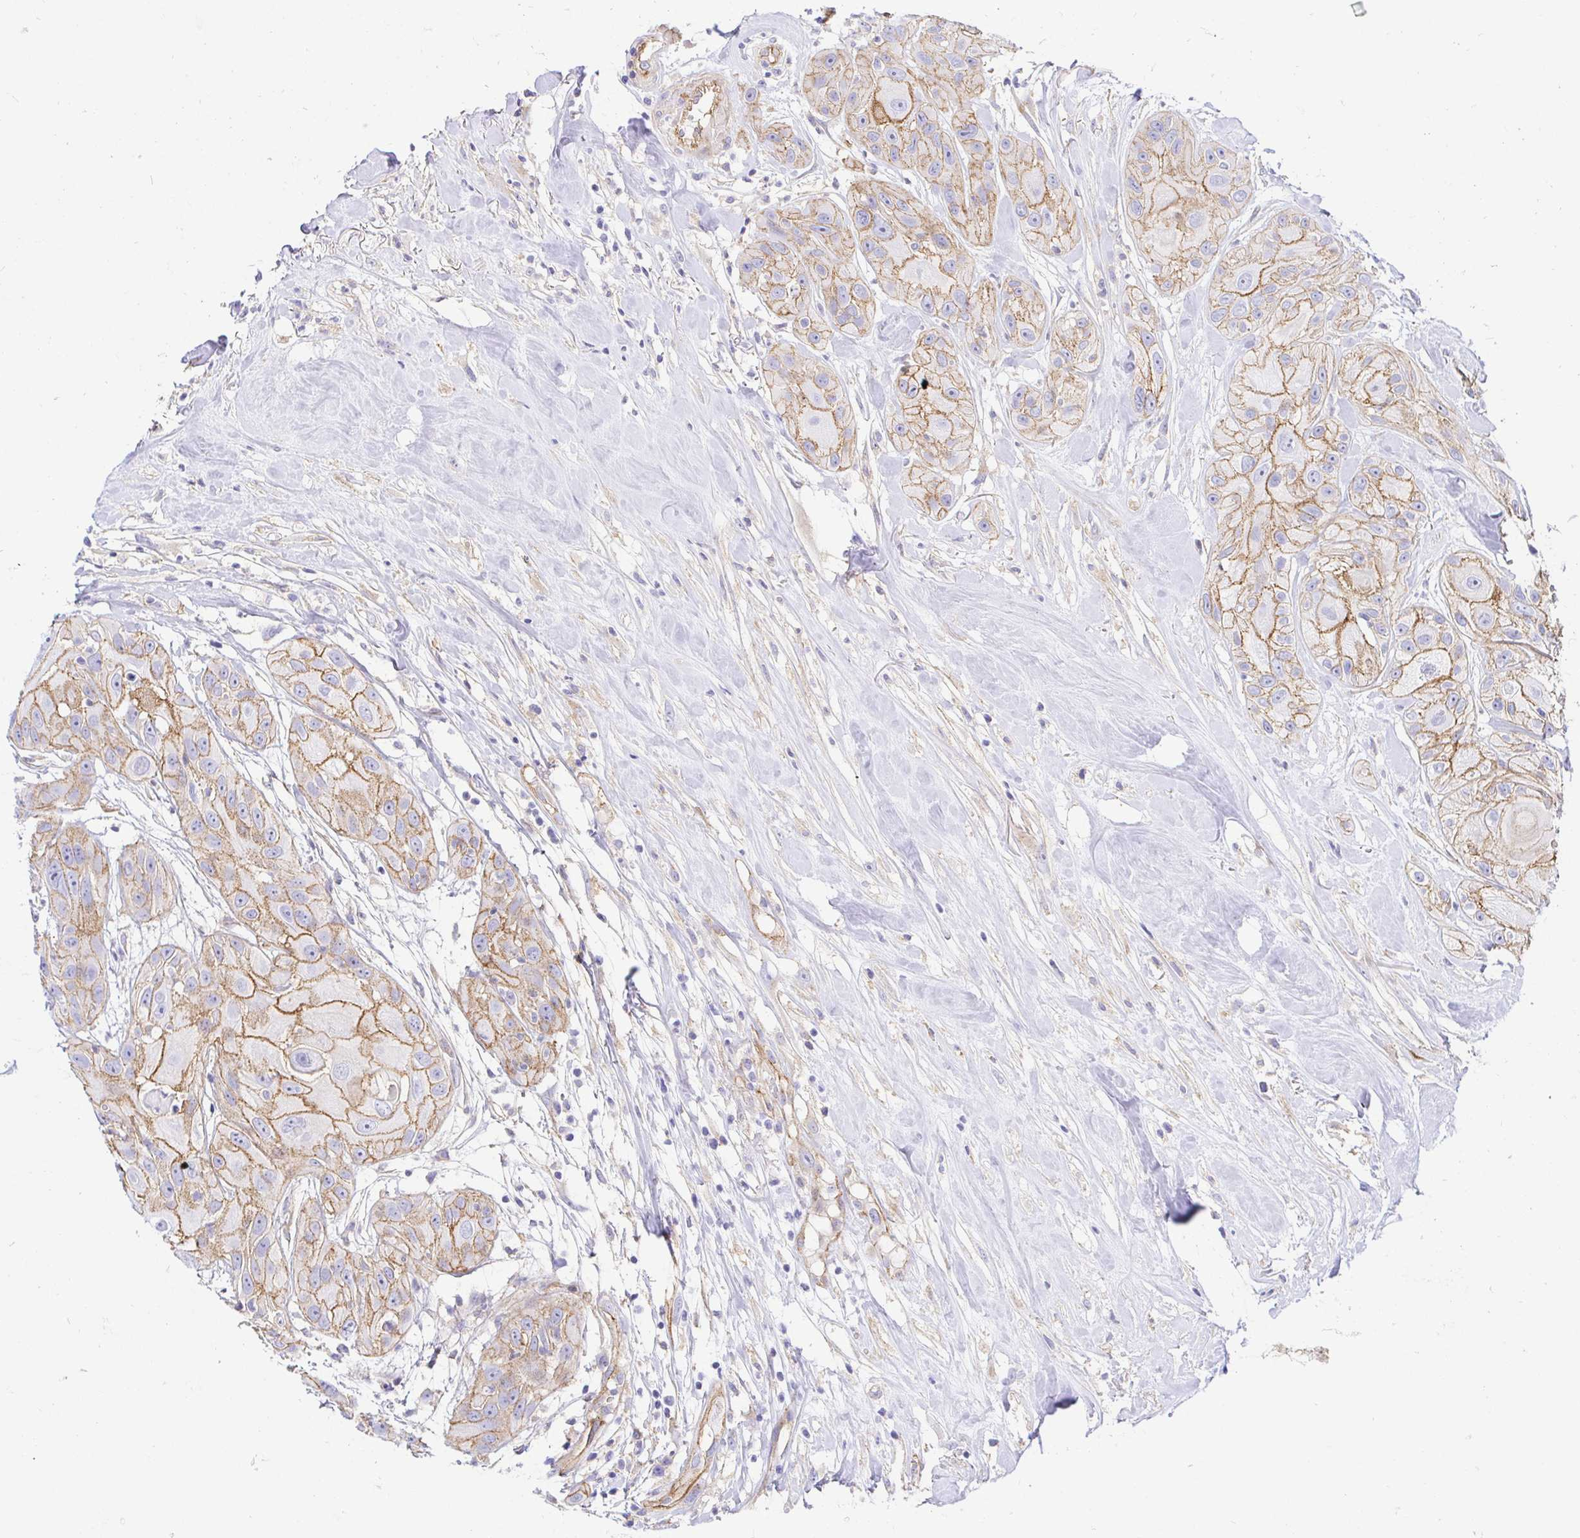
{"staining": {"intensity": "moderate", "quantity": "25%-75%", "location": "cytoplasmic/membranous"}, "tissue": "head and neck cancer", "cell_type": "Tumor cells", "image_type": "cancer", "snomed": [{"axis": "morphology", "description": "Squamous cell carcinoma, NOS"}, {"axis": "topography", "description": "Oral tissue"}, {"axis": "topography", "description": "Head-Neck"}], "caption": "Squamous cell carcinoma (head and neck) tissue displays moderate cytoplasmic/membranous expression in approximately 25%-75% of tumor cells, visualized by immunohistochemistry. (DAB (3,3'-diaminobenzidine) = brown stain, brightfield microscopy at high magnification).", "gene": "ARL4D", "patient": {"sex": "male", "age": 77}}